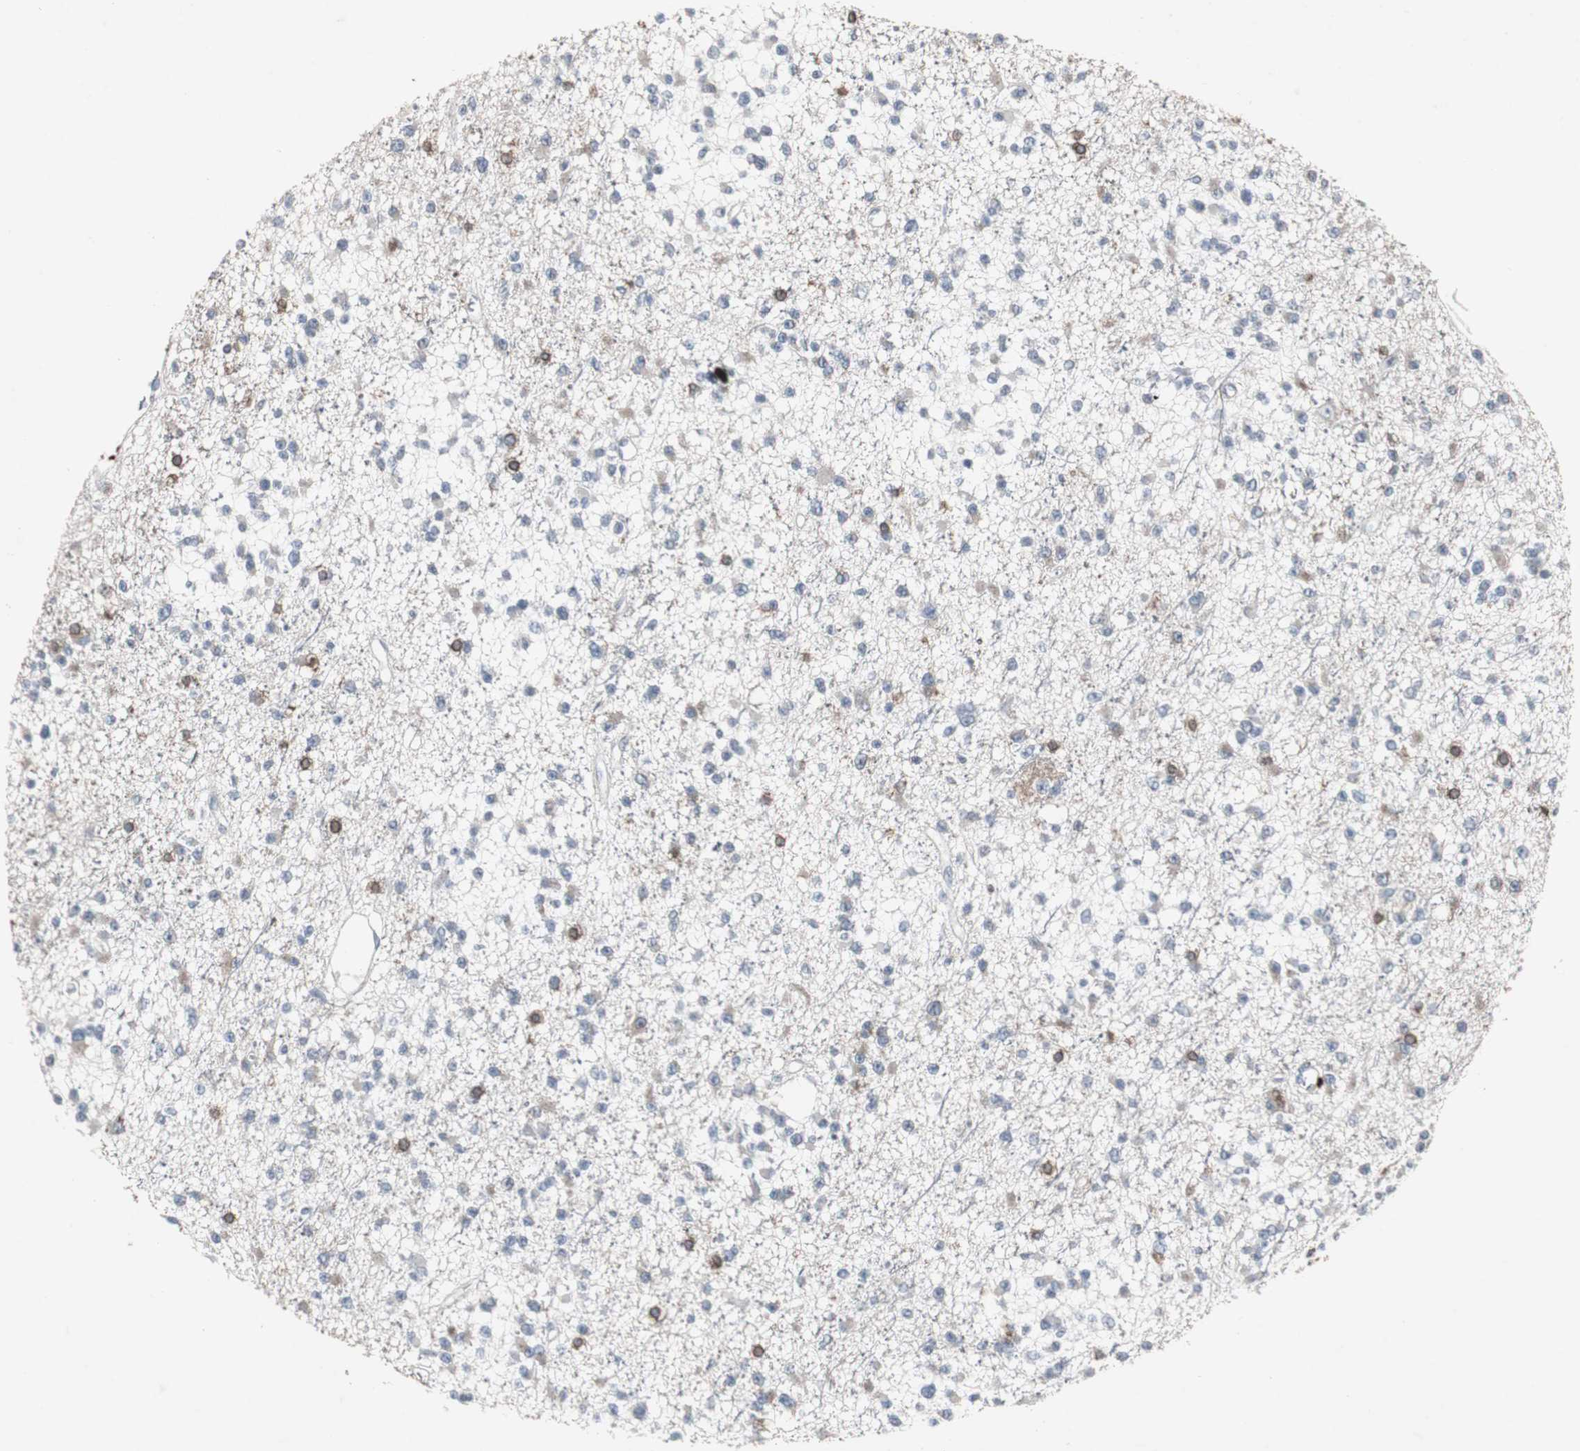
{"staining": {"intensity": "moderate", "quantity": "<25%", "location": "cytoplasmic/membranous"}, "tissue": "glioma", "cell_type": "Tumor cells", "image_type": "cancer", "snomed": [{"axis": "morphology", "description": "Glioma, malignant, Low grade"}, {"axis": "topography", "description": "Brain"}], "caption": "Brown immunohistochemical staining in human glioma displays moderate cytoplasmic/membranous expression in about <25% of tumor cells. (brown staining indicates protein expression, while blue staining denotes nuclei).", "gene": "ACAA1", "patient": {"sex": "female", "age": 22}}